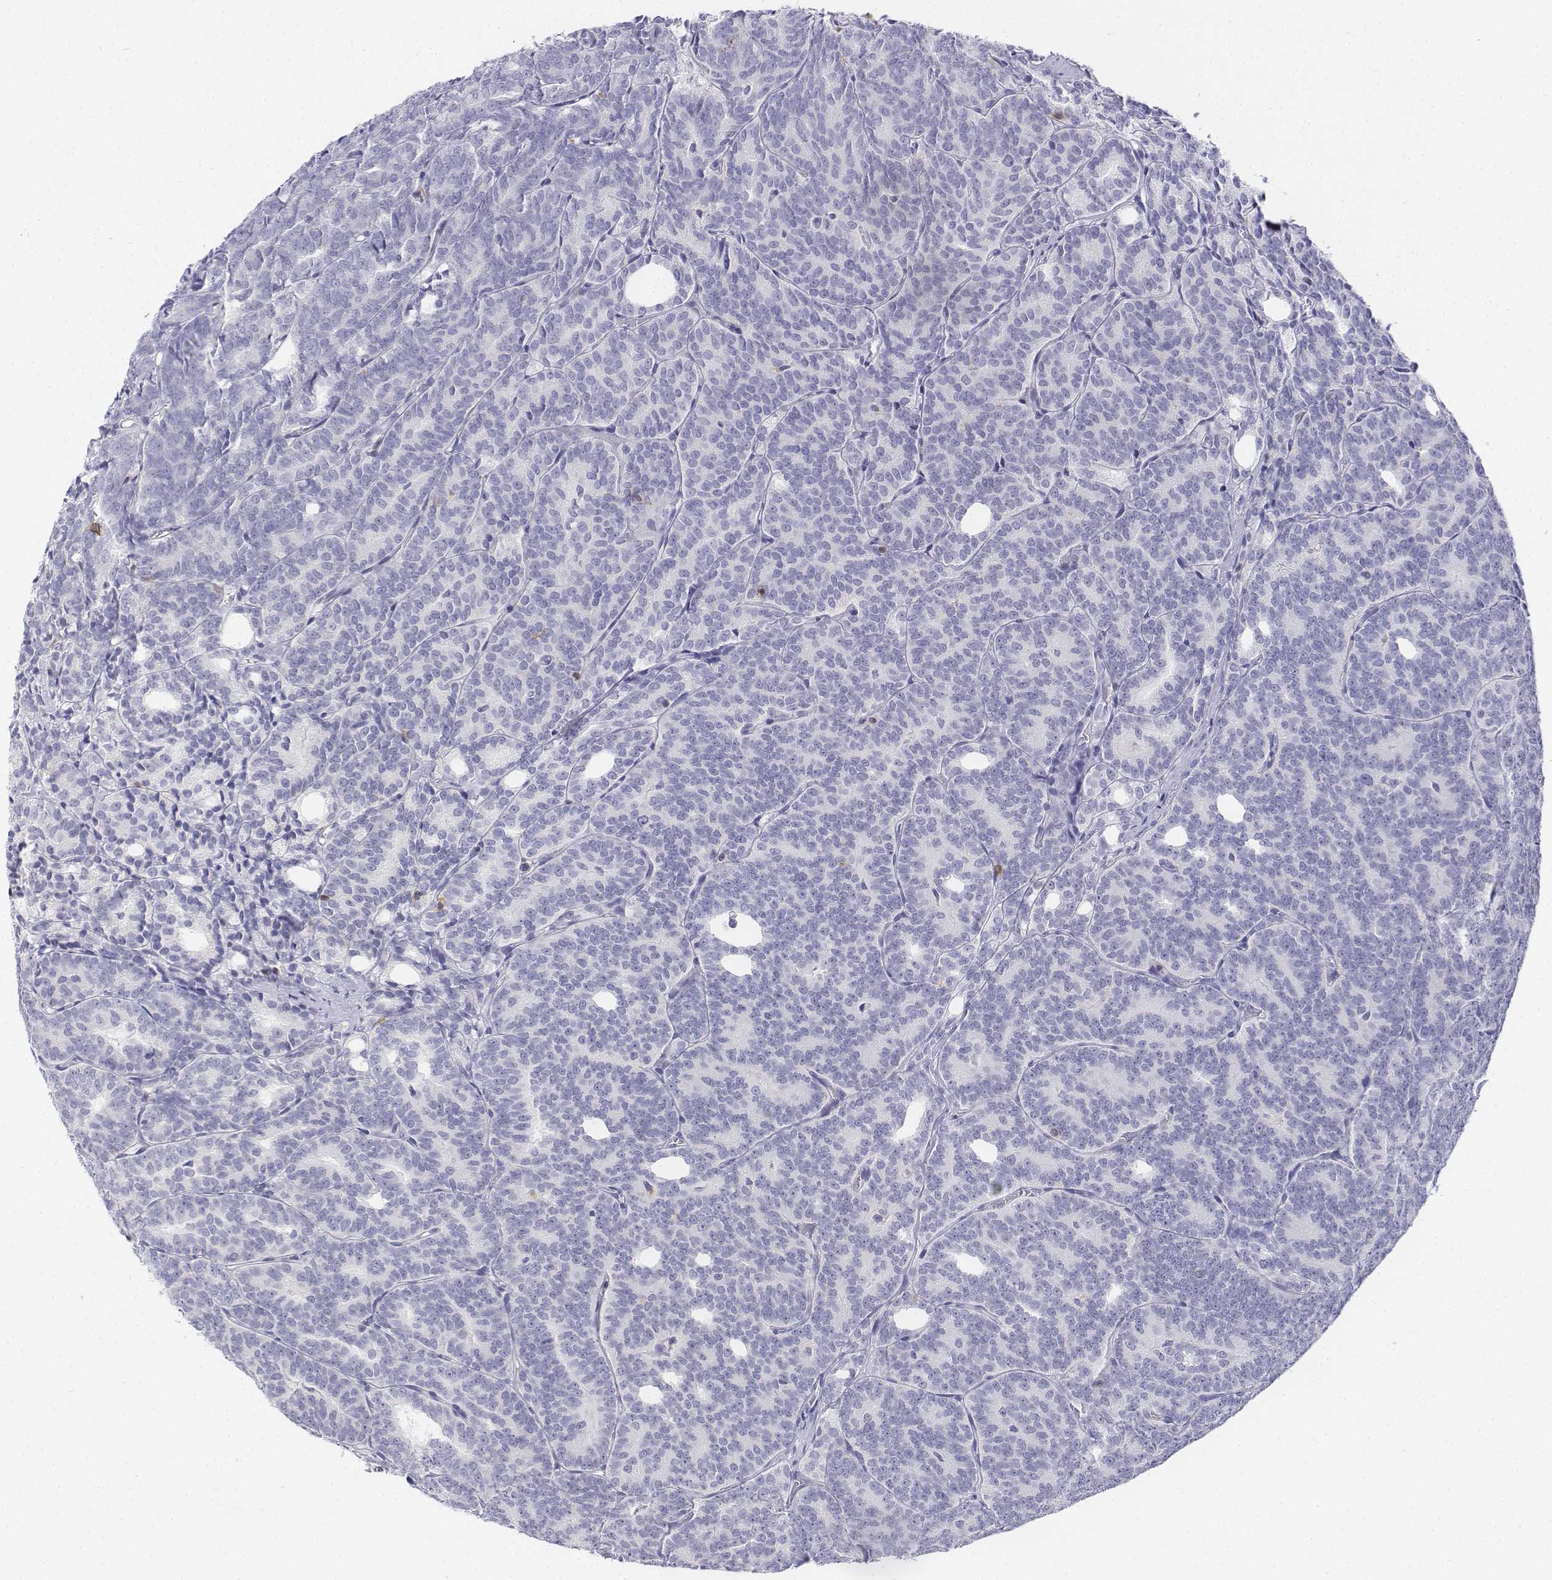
{"staining": {"intensity": "negative", "quantity": "none", "location": "none"}, "tissue": "prostate cancer", "cell_type": "Tumor cells", "image_type": "cancer", "snomed": [{"axis": "morphology", "description": "Adenocarcinoma, High grade"}, {"axis": "topography", "description": "Prostate"}], "caption": "Tumor cells show no significant protein expression in prostate cancer (adenocarcinoma (high-grade)).", "gene": "CD3E", "patient": {"sex": "male", "age": 53}}